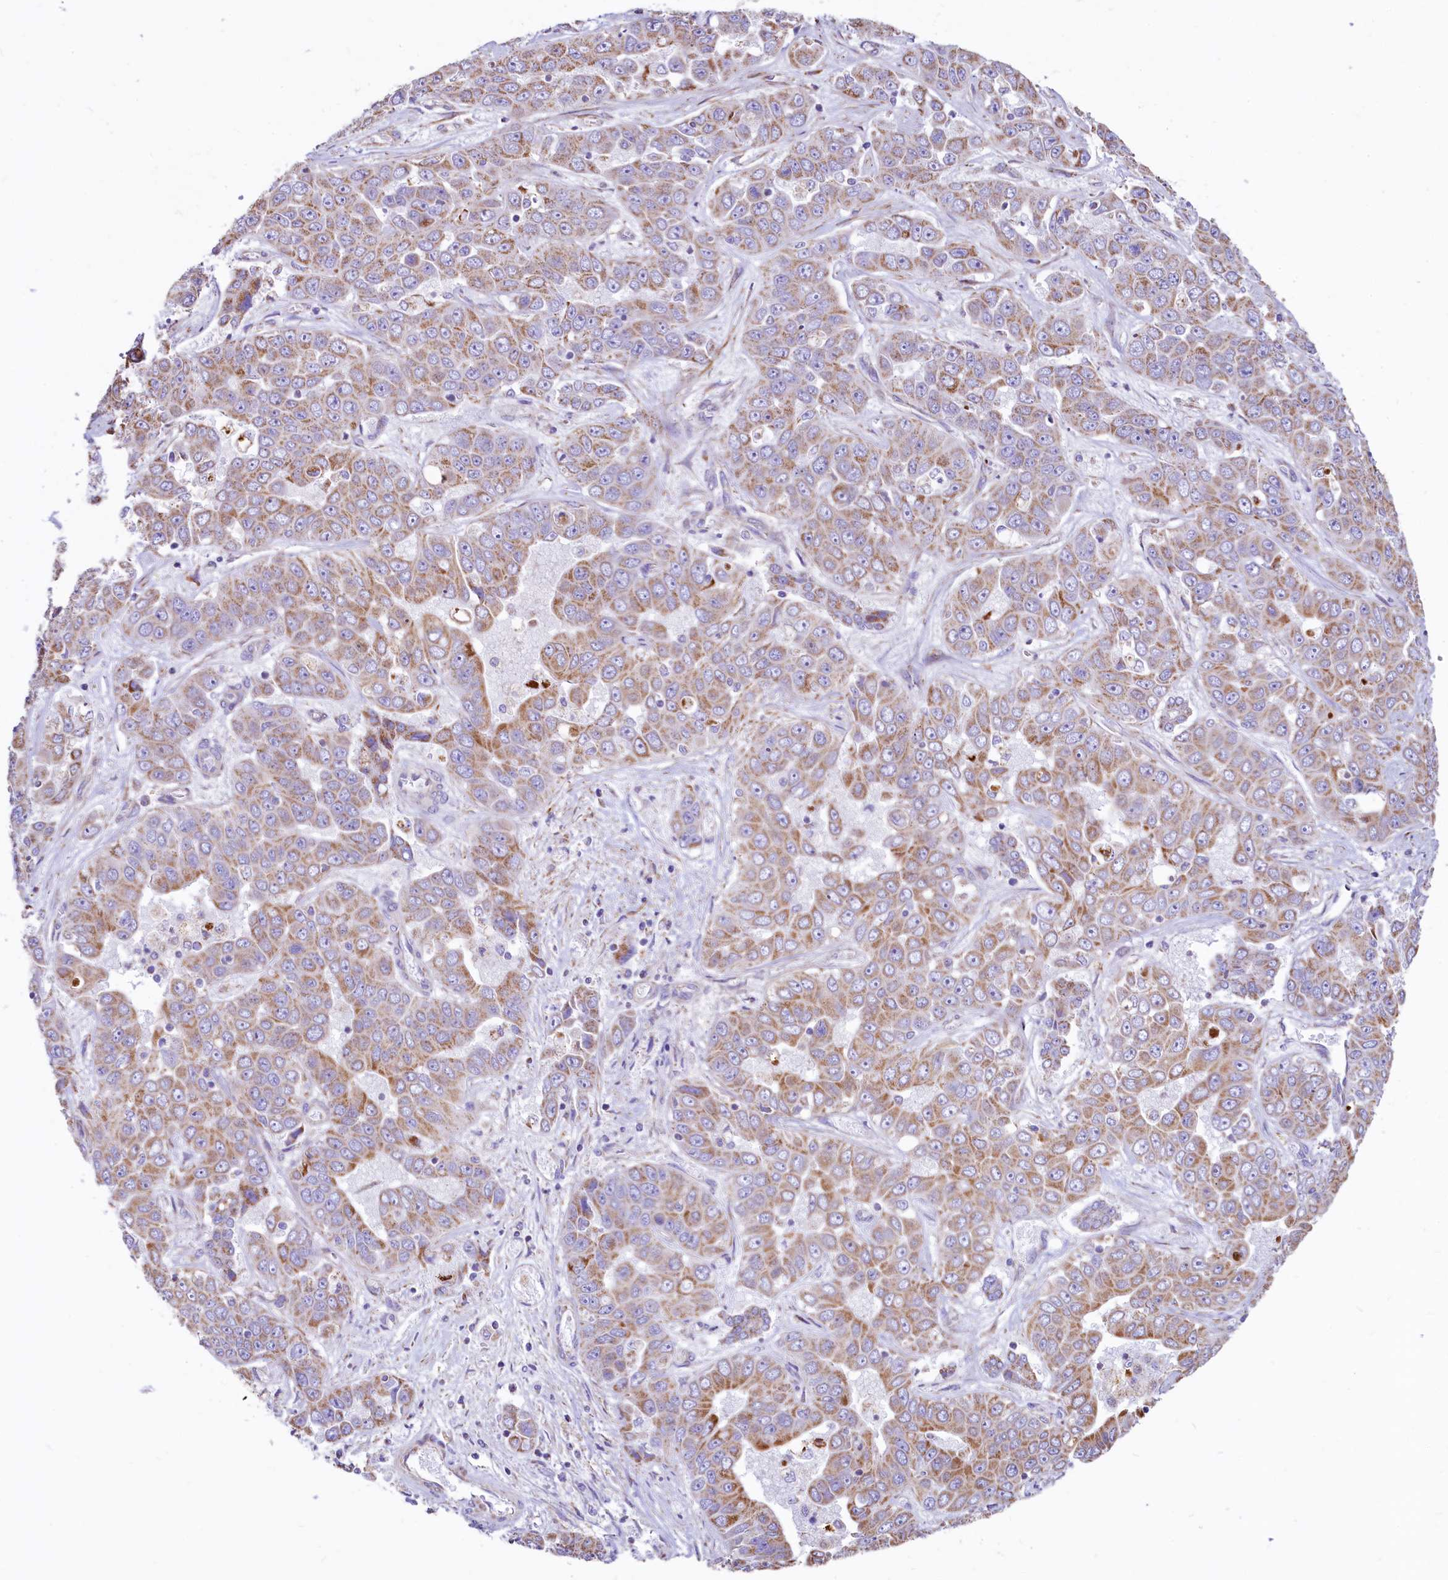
{"staining": {"intensity": "moderate", "quantity": "25%-75%", "location": "cytoplasmic/membranous"}, "tissue": "liver cancer", "cell_type": "Tumor cells", "image_type": "cancer", "snomed": [{"axis": "morphology", "description": "Cholangiocarcinoma"}, {"axis": "topography", "description": "Liver"}], "caption": "This is an image of IHC staining of liver cholangiocarcinoma, which shows moderate staining in the cytoplasmic/membranous of tumor cells.", "gene": "VWCE", "patient": {"sex": "female", "age": 52}}